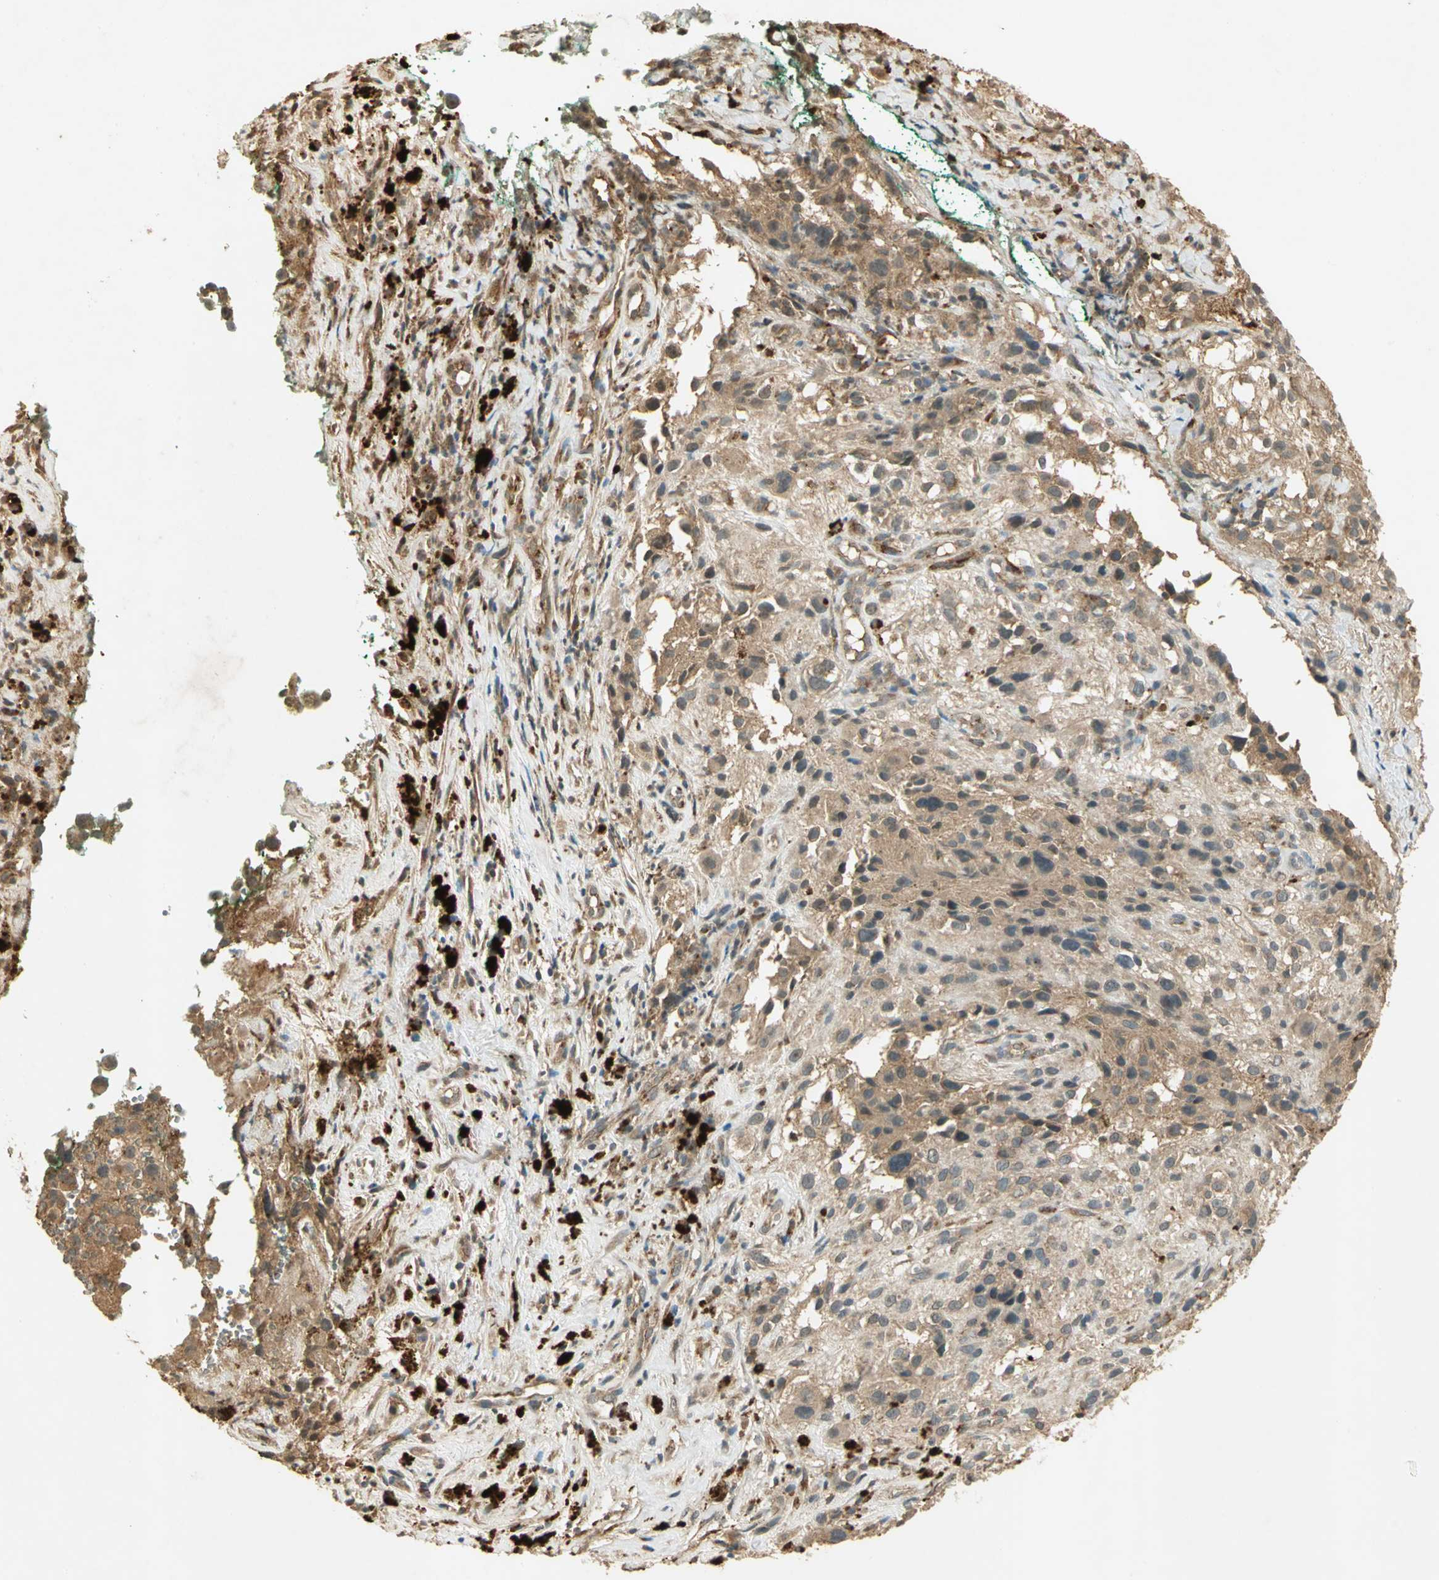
{"staining": {"intensity": "weak", "quantity": ">75%", "location": "cytoplasmic/membranous"}, "tissue": "melanoma", "cell_type": "Tumor cells", "image_type": "cancer", "snomed": [{"axis": "morphology", "description": "Necrosis, NOS"}, {"axis": "morphology", "description": "Malignant melanoma, NOS"}, {"axis": "topography", "description": "Skin"}], "caption": "This photomicrograph displays malignant melanoma stained with immunohistochemistry to label a protein in brown. The cytoplasmic/membranous of tumor cells show weak positivity for the protein. Nuclei are counter-stained blue.", "gene": "KEAP1", "patient": {"sex": "female", "age": 87}}